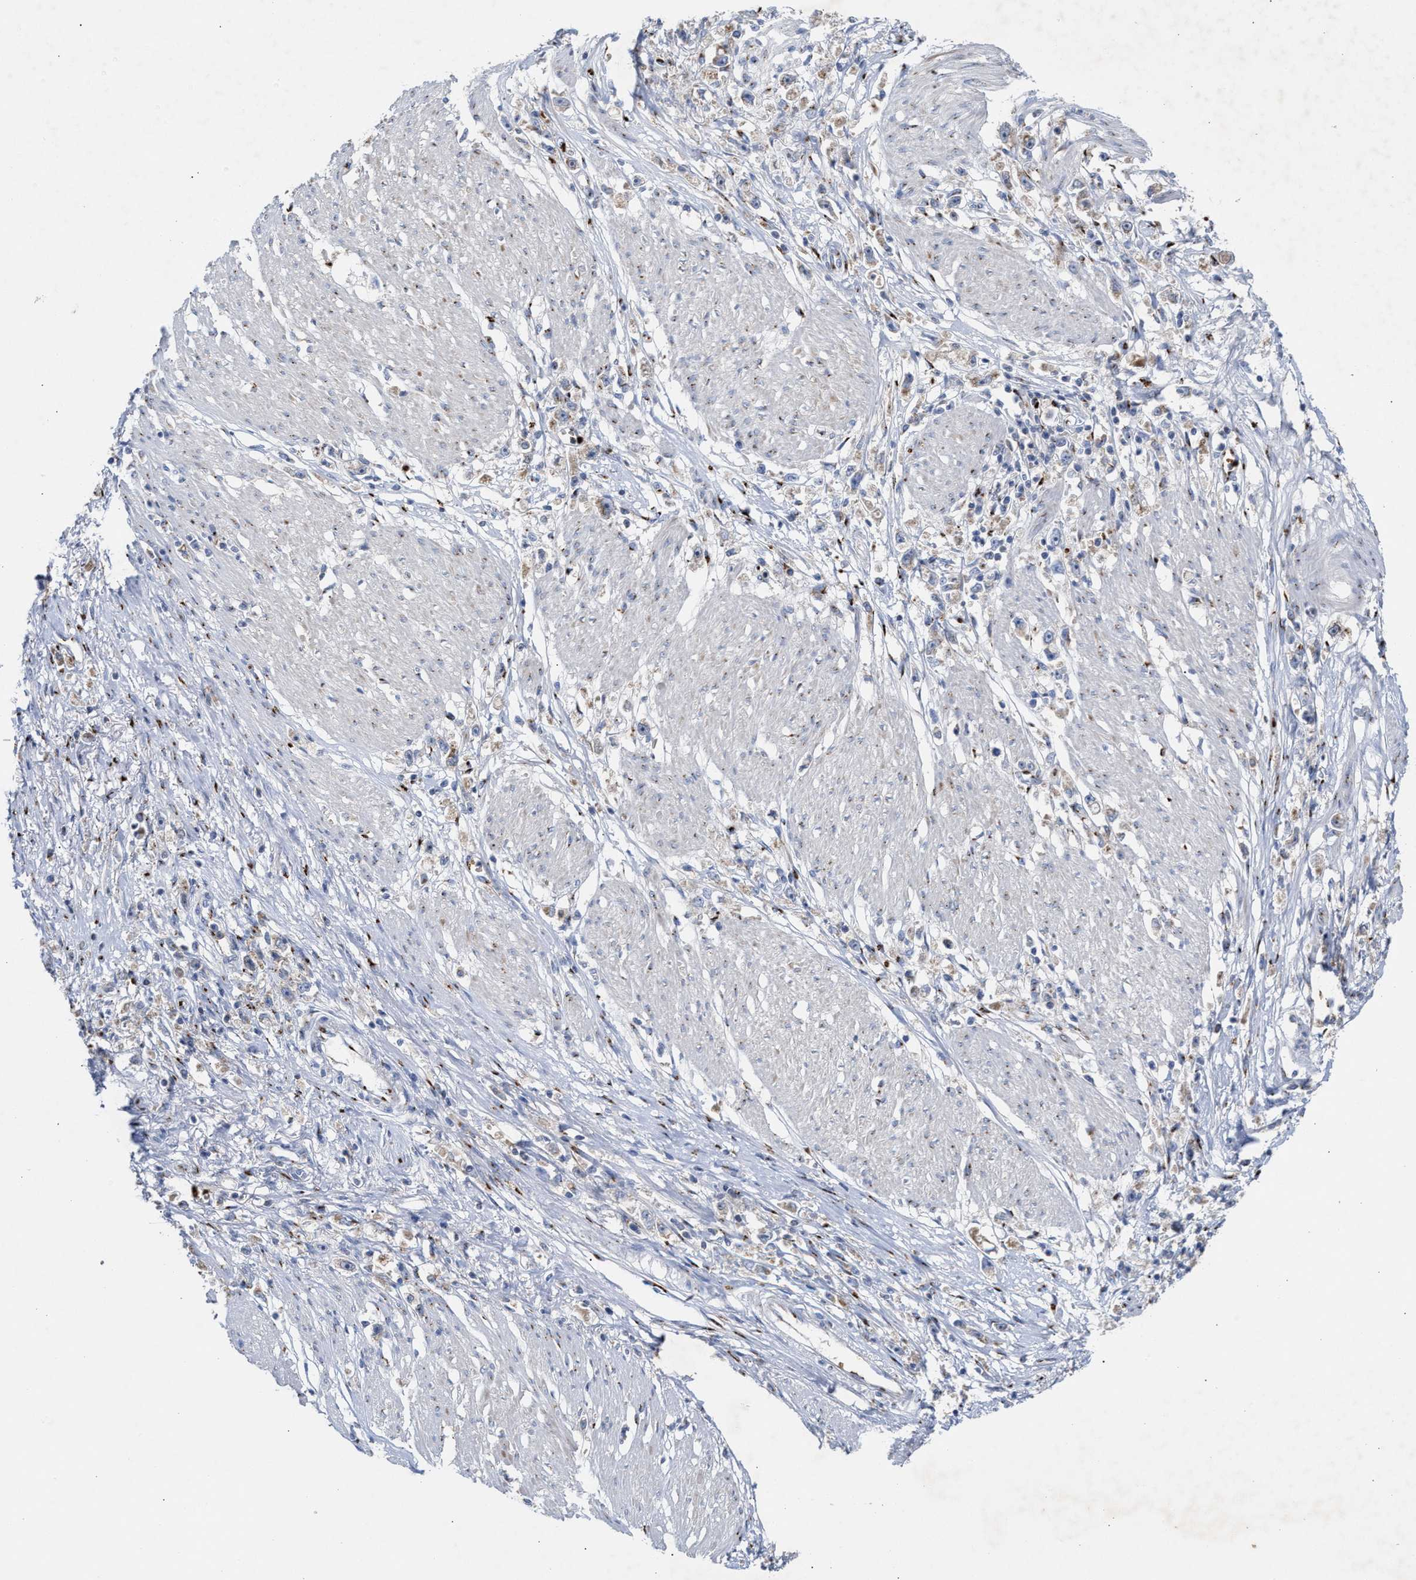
{"staining": {"intensity": "moderate", "quantity": "<25%", "location": "cytoplasmic/membranous"}, "tissue": "stomach cancer", "cell_type": "Tumor cells", "image_type": "cancer", "snomed": [{"axis": "morphology", "description": "Adenocarcinoma, NOS"}, {"axis": "topography", "description": "Stomach"}], "caption": "Protein expression analysis of human stomach adenocarcinoma reveals moderate cytoplasmic/membranous staining in about <25% of tumor cells.", "gene": "CCL2", "patient": {"sex": "female", "age": 59}}